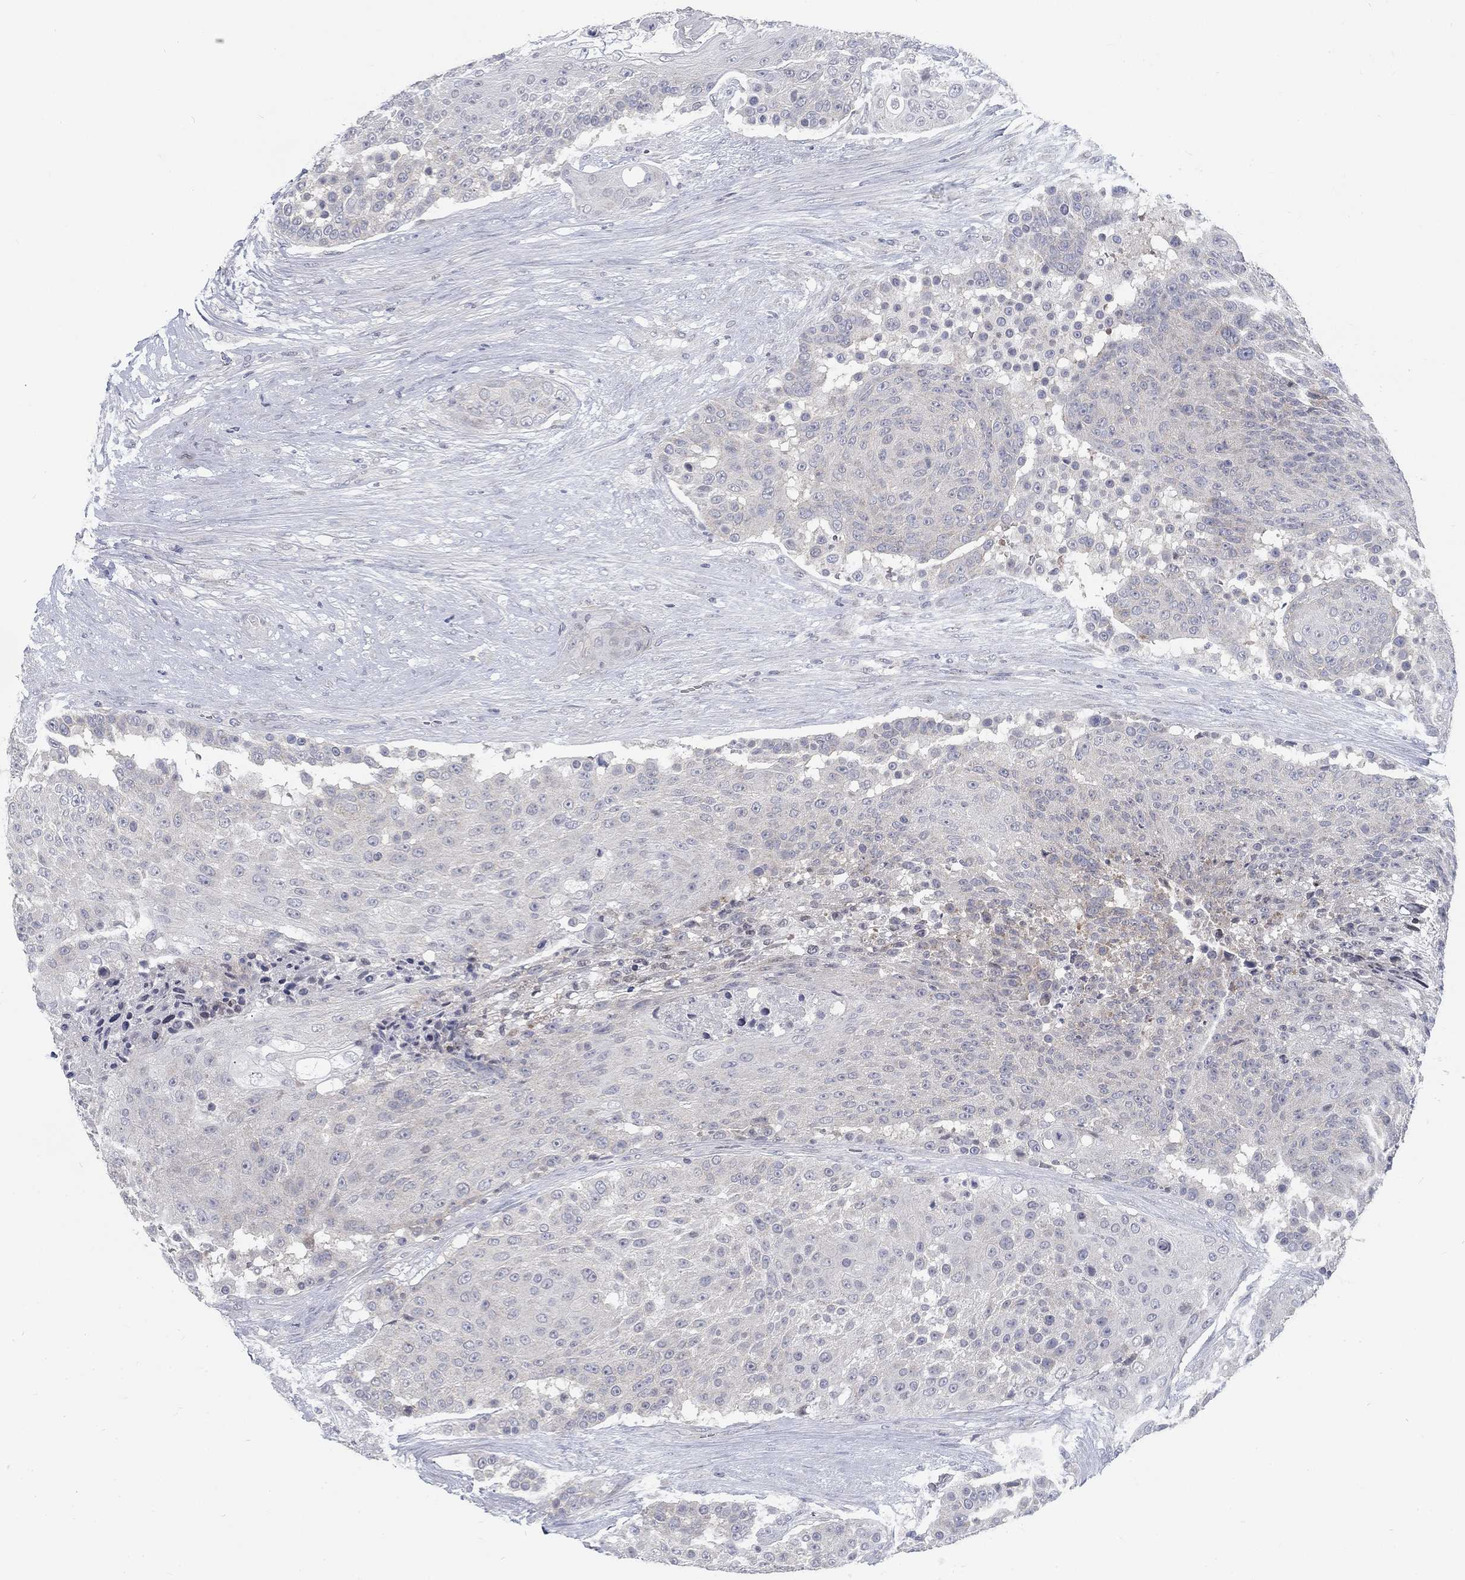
{"staining": {"intensity": "weak", "quantity": "<25%", "location": "cytoplasmic/membranous"}, "tissue": "urothelial cancer", "cell_type": "Tumor cells", "image_type": "cancer", "snomed": [{"axis": "morphology", "description": "Urothelial carcinoma, High grade"}, {"axis": "topography", "description": "Urinary bladder"}], "caption": "A histopathology image of human urothelial cancer is negative for staining in tumor cells.", "gene": "ATP1A3", "patient": {"sex": "female", "age": 63}}